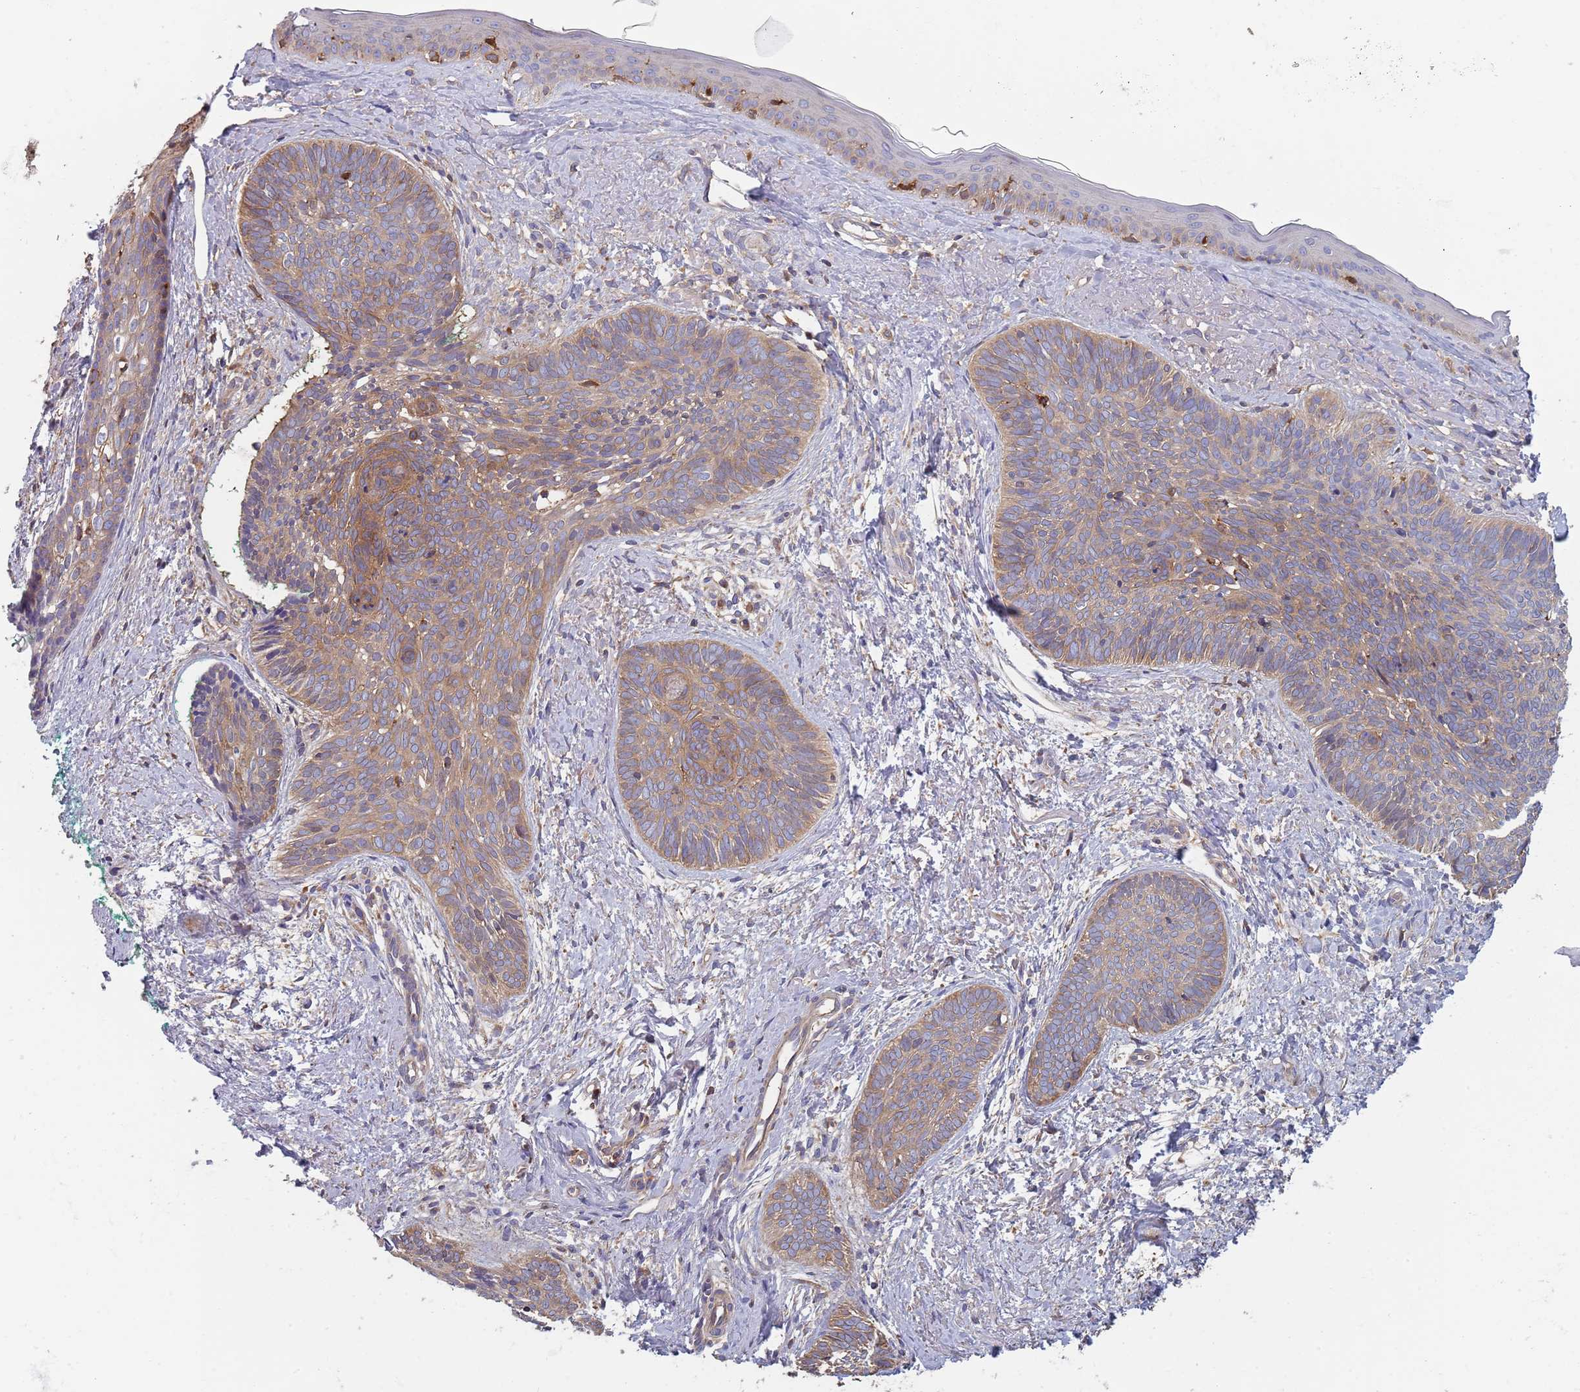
{"staining": {"intensity": "moderate", "quantity": ">75%", "location": "cytoplasmic/membranous"}, "tissue": "skin cancer", "cell_type": "Tumor cells", "image_type": "cancer", "snomed": [{"axis": "morphology", "description": "Basal cell carcinoma"}, {"axis": "topography", "description": "Skin"}], "caption": "Basal cell carcinoma (skin) was stained to show a protein in brown. There is medium levels of moderate cytoplasmic/membranous positivity in about >75% of tumor cells.", "gene": "GDI2", "patient": {"sex": "female", "age": 81}}